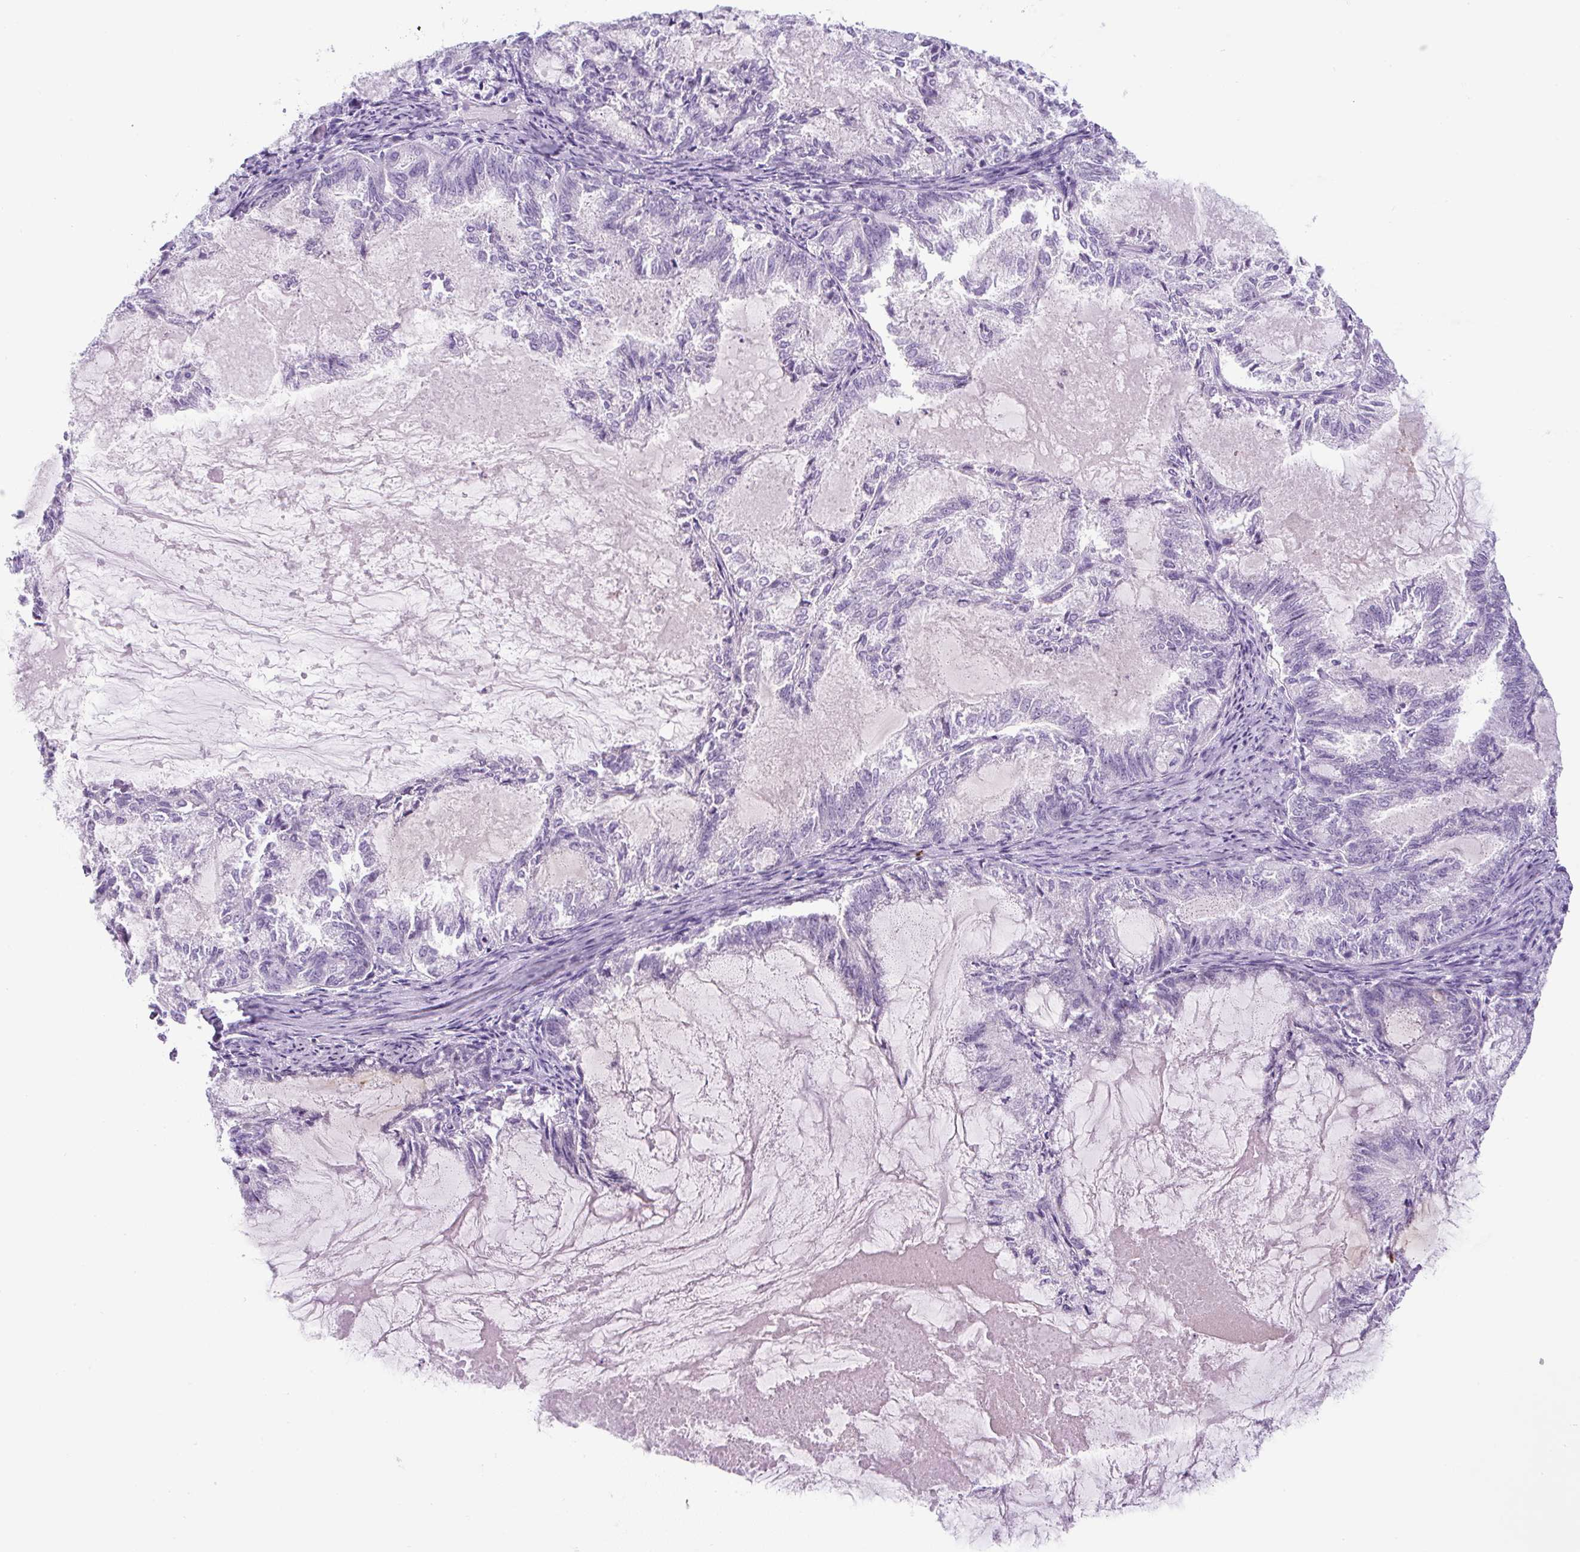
{"staining": {"intensity": "negative", "quantity": "none", "location": "none"}, "tissue": "endometrial cancer", "cell_type": "Tumor cells", "image_type": "cancer", "snomed": [{"axis": "morphology", "description": "Adenocarcinoma, NOS"}, {"axis": "topography", "description": "Endometrium"}], "caption": "Histopathology image shows no significant protein staining in tumor cells of adenocarcinoma (endometrial).", "gene": "ADAMTS19", "patient": {"sex": "female", "age": 86}}